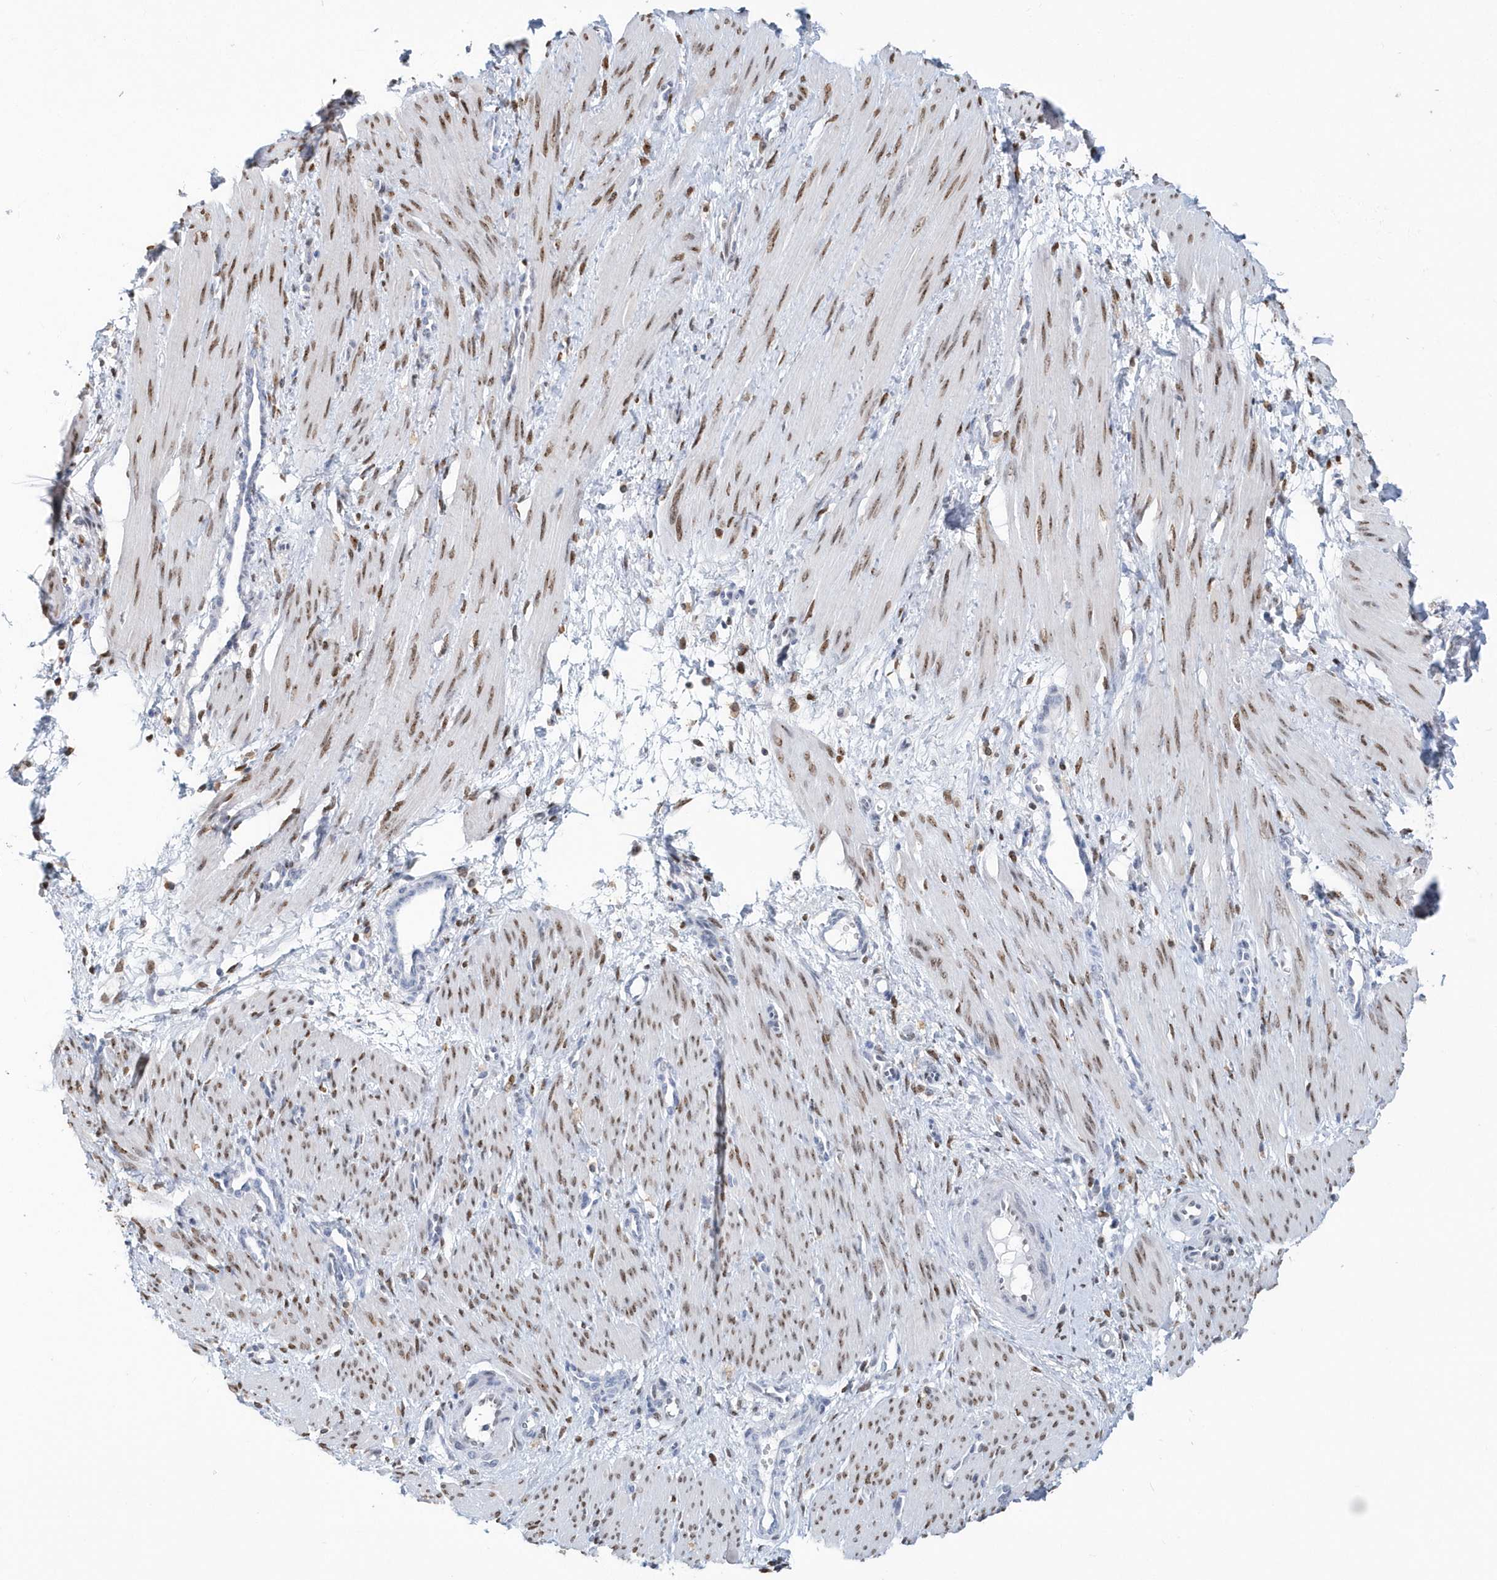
{"staining": {"intensity": "moderate", "quantity": ">75%", "location": "nuclear"}, "tissue": "smooth muscle", "cell_type": "Smooth muscle cells", "image_type": "normal", "snomed": [{"axis": "morphology", "description": "Normal tissue, NOS"}, {"axis": "topography", "description": "Endometrium"}], "caption": "A brown stain highlights moderate nuclear expression of a protein in smooth muscle cells of unremarkable smooth muscle.", "gene": "MACROH2A2", "patient": {"sex": "female", "age": 33}}